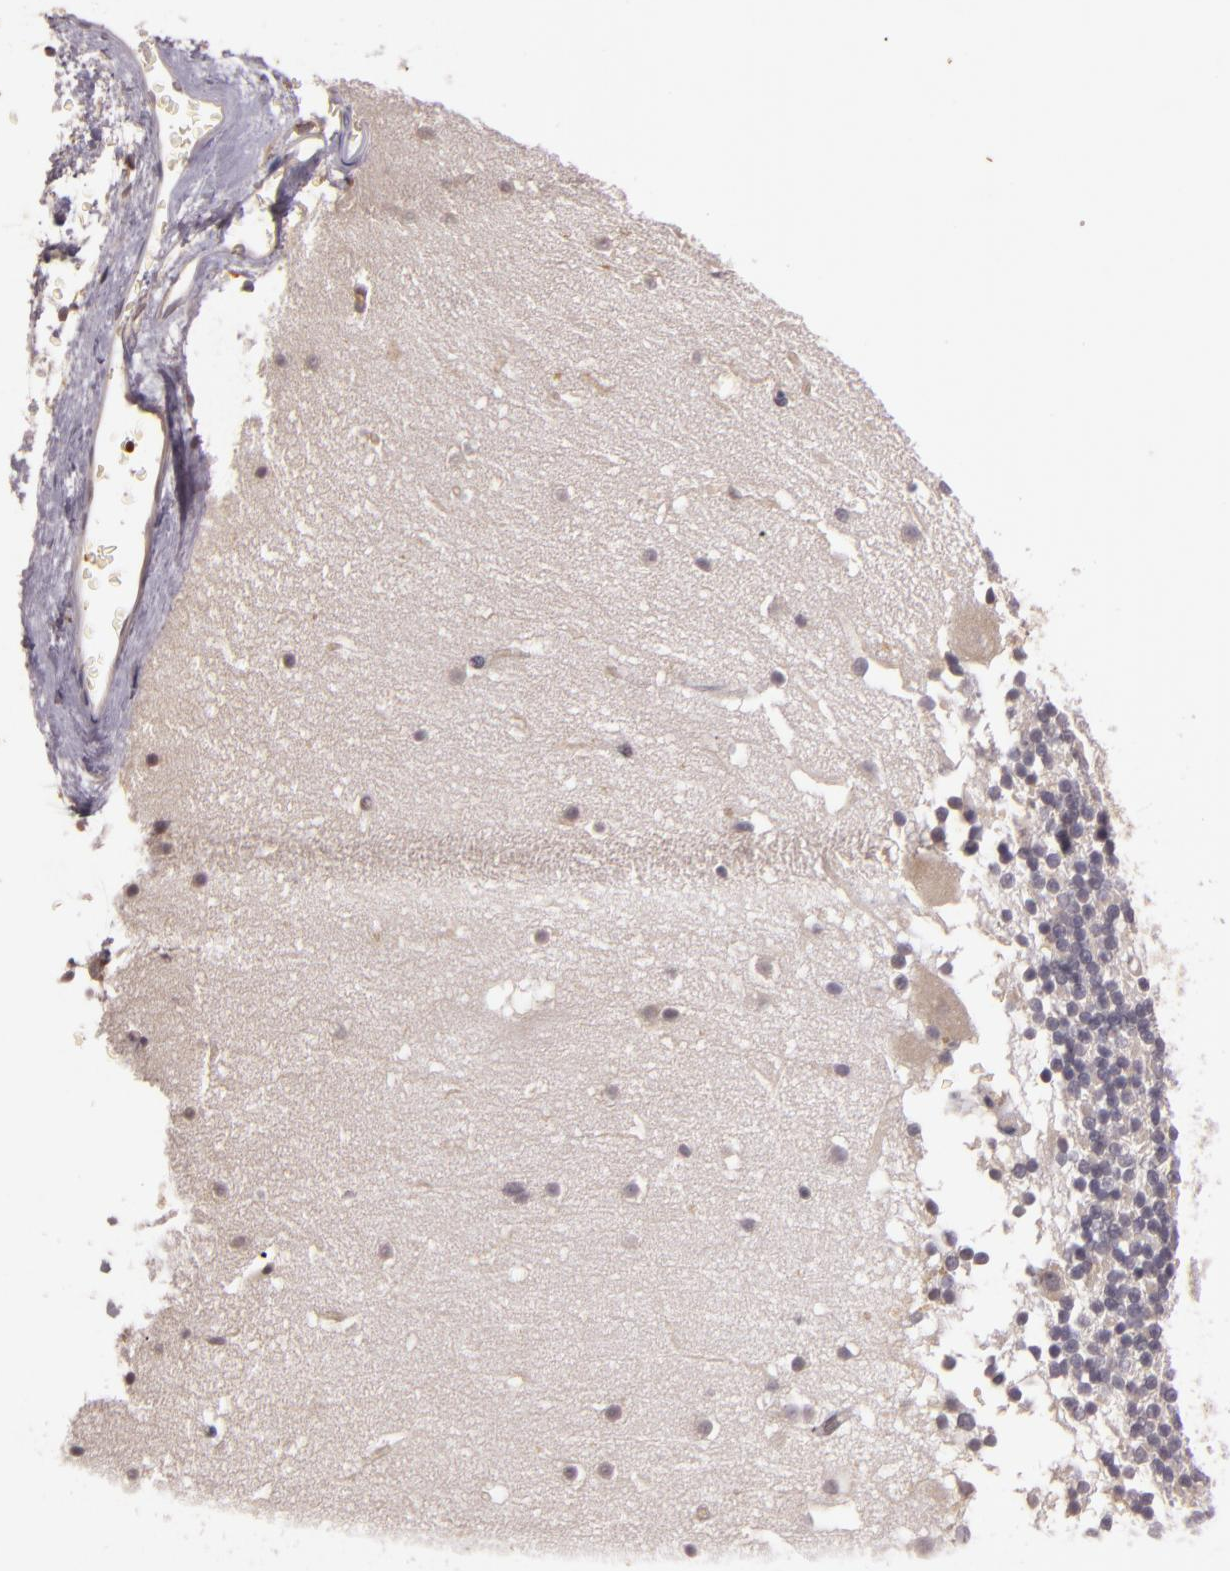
{"staining": {"intensity": "negative", "quantity": "none", "location": "none"}, "tissue": "cerebellum", "cell_type": "Cells in granular layer", "image_type": "normal", "snomed": [{"axis": "morphology", "description": "Normal tissue, NOS"}, {"axis": "topography", "description": "Cerebellum"}], "caption": "This is a image of immunohistochemistry staining of benign cerebellum, which shows no staining in cells in granular layer.", "gene": "TFF1", "patient": {"sex": "female", "age": 19}}